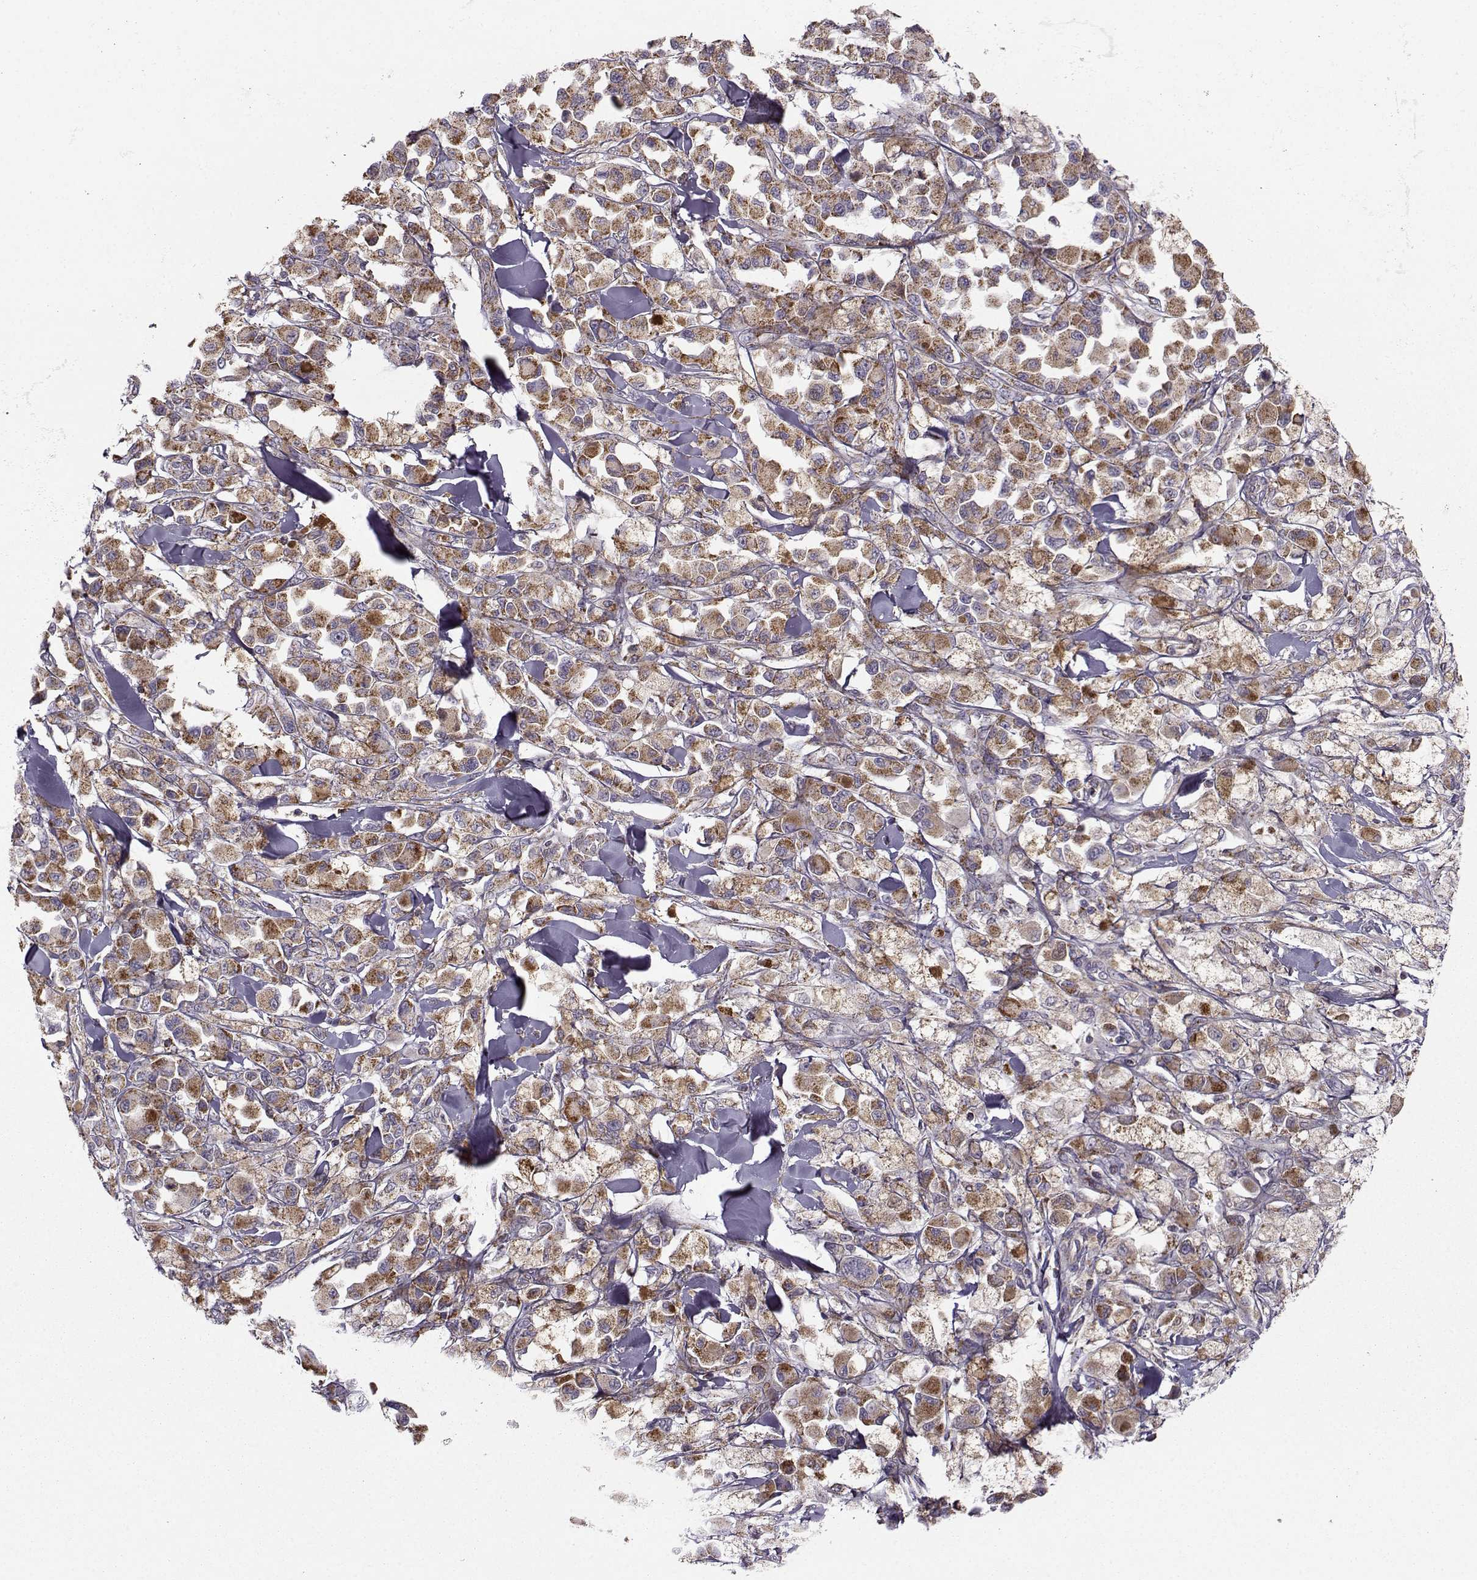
{"staining": {"intensity": "moderate", "quantity": ">75%", "location": "cytoplasmic/membranous"}, "tissue": "melanoma", "cell_type": "Tumor cells", "image_type": "cancer", "snomed": [{"axis": "morphology", "description": "Malignant melanoma, NOS"}, {"axis": "topography", "description": "Skin"}], "caption": "Immunohistochemical staining of malignant melanoma displays moderate cytoplasmic/membranous protein positivity in about >75% of tumor cells.", "gene": "NECAB3", "patient": {"sex": "female", "age": 58}}